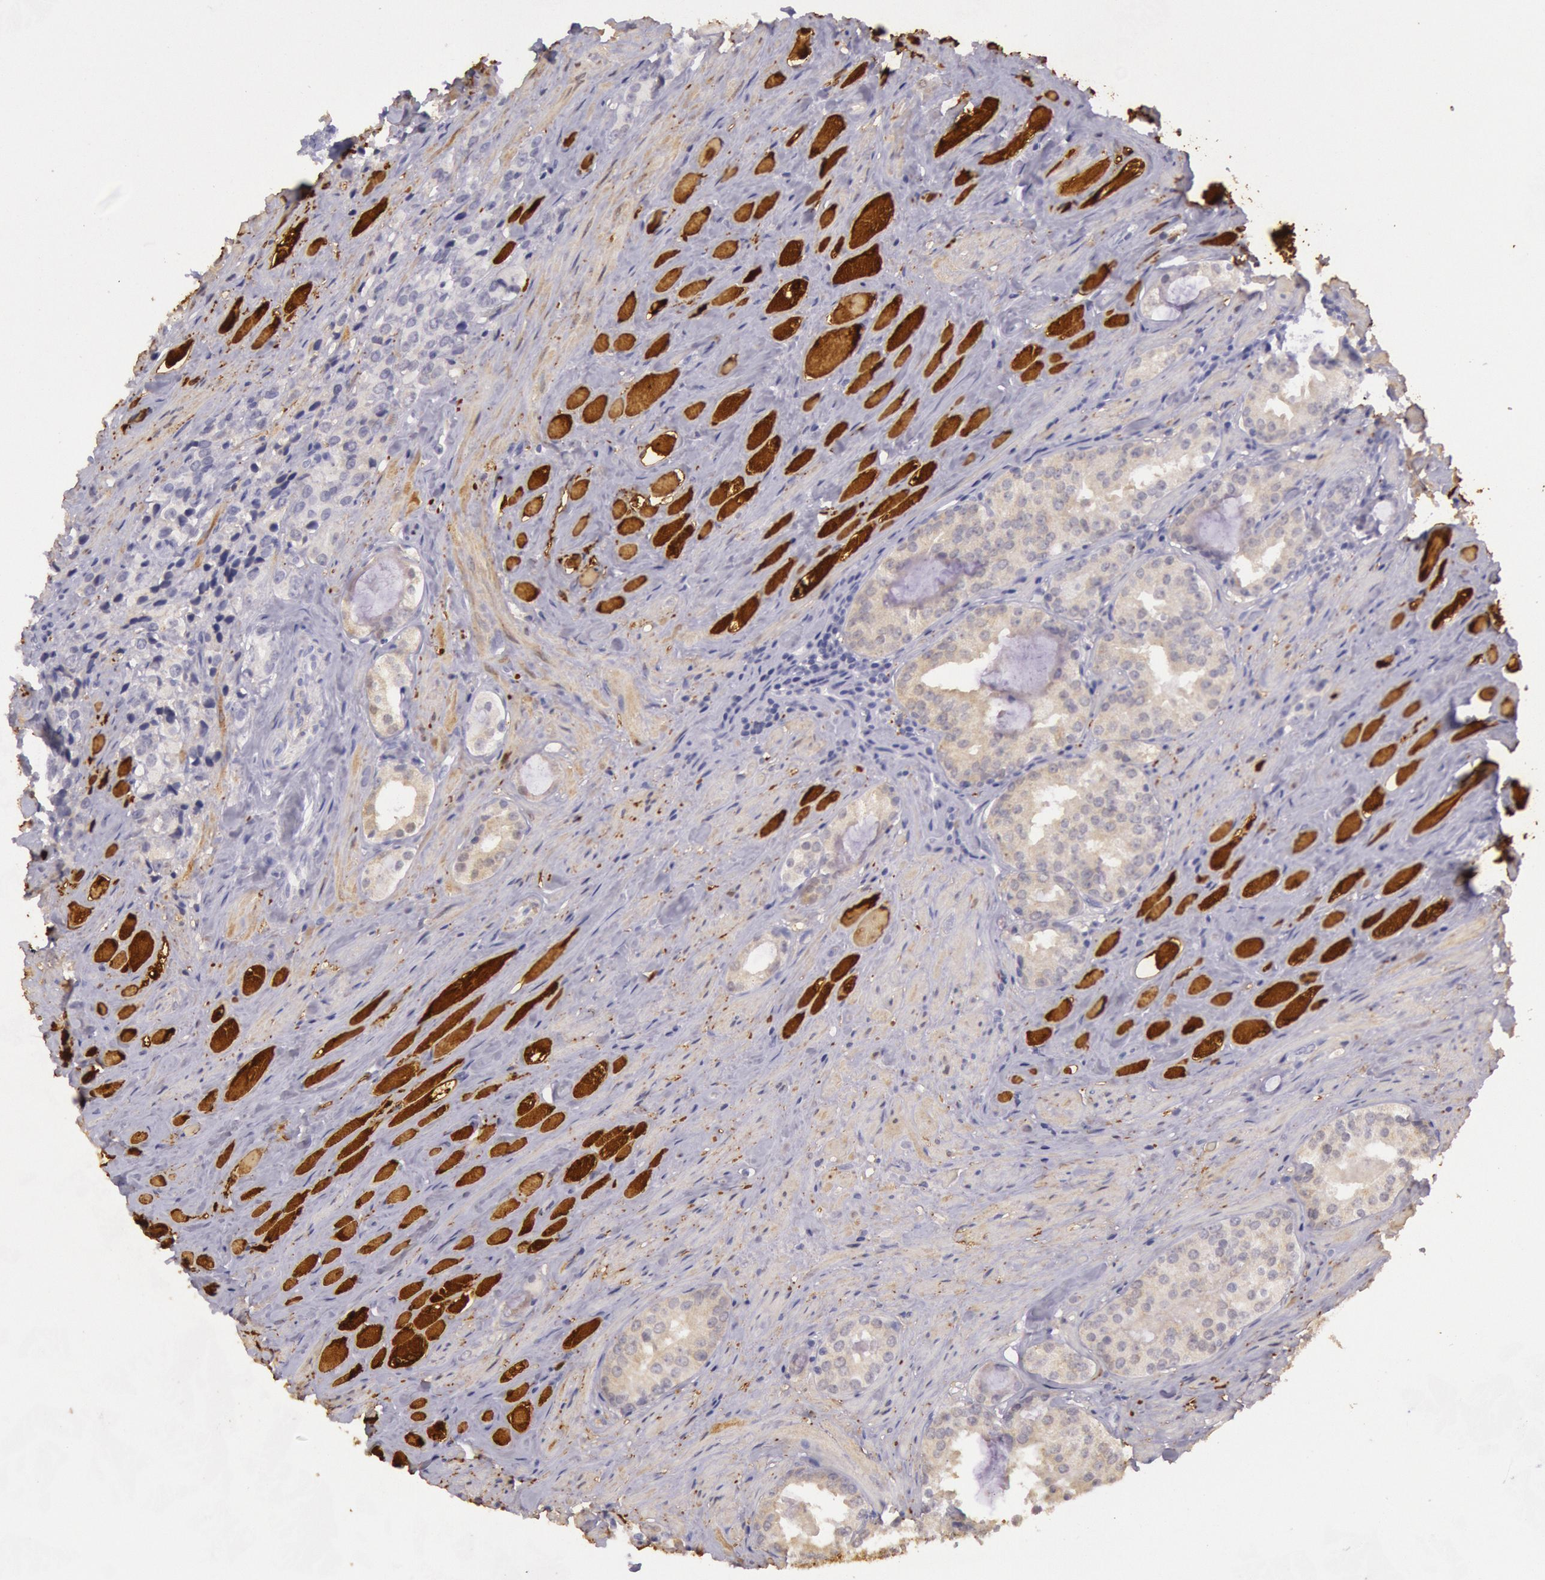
{"staining": {"intensity": "weak", "quantity": "25%-75%", "location": "cytoplasmic/membranous"}, "tissue": "prostate cancer", "cell_type": "Tumor cells", "image_type": "cancer", "snomed": [{"axis": "morphology", "description": "Adenocarcinoma, Medium grade"}, {"axis": "topography", "description": "Prostate"}], "caption": "Protein staining of prostate adenocarcinoma (medium-grade) tissue shows weak cytoplasmic/membranous staining in about 25%-75% of tumor cells.", "gene": "CKB", "patient": {"sex": "male", "age": 73}}